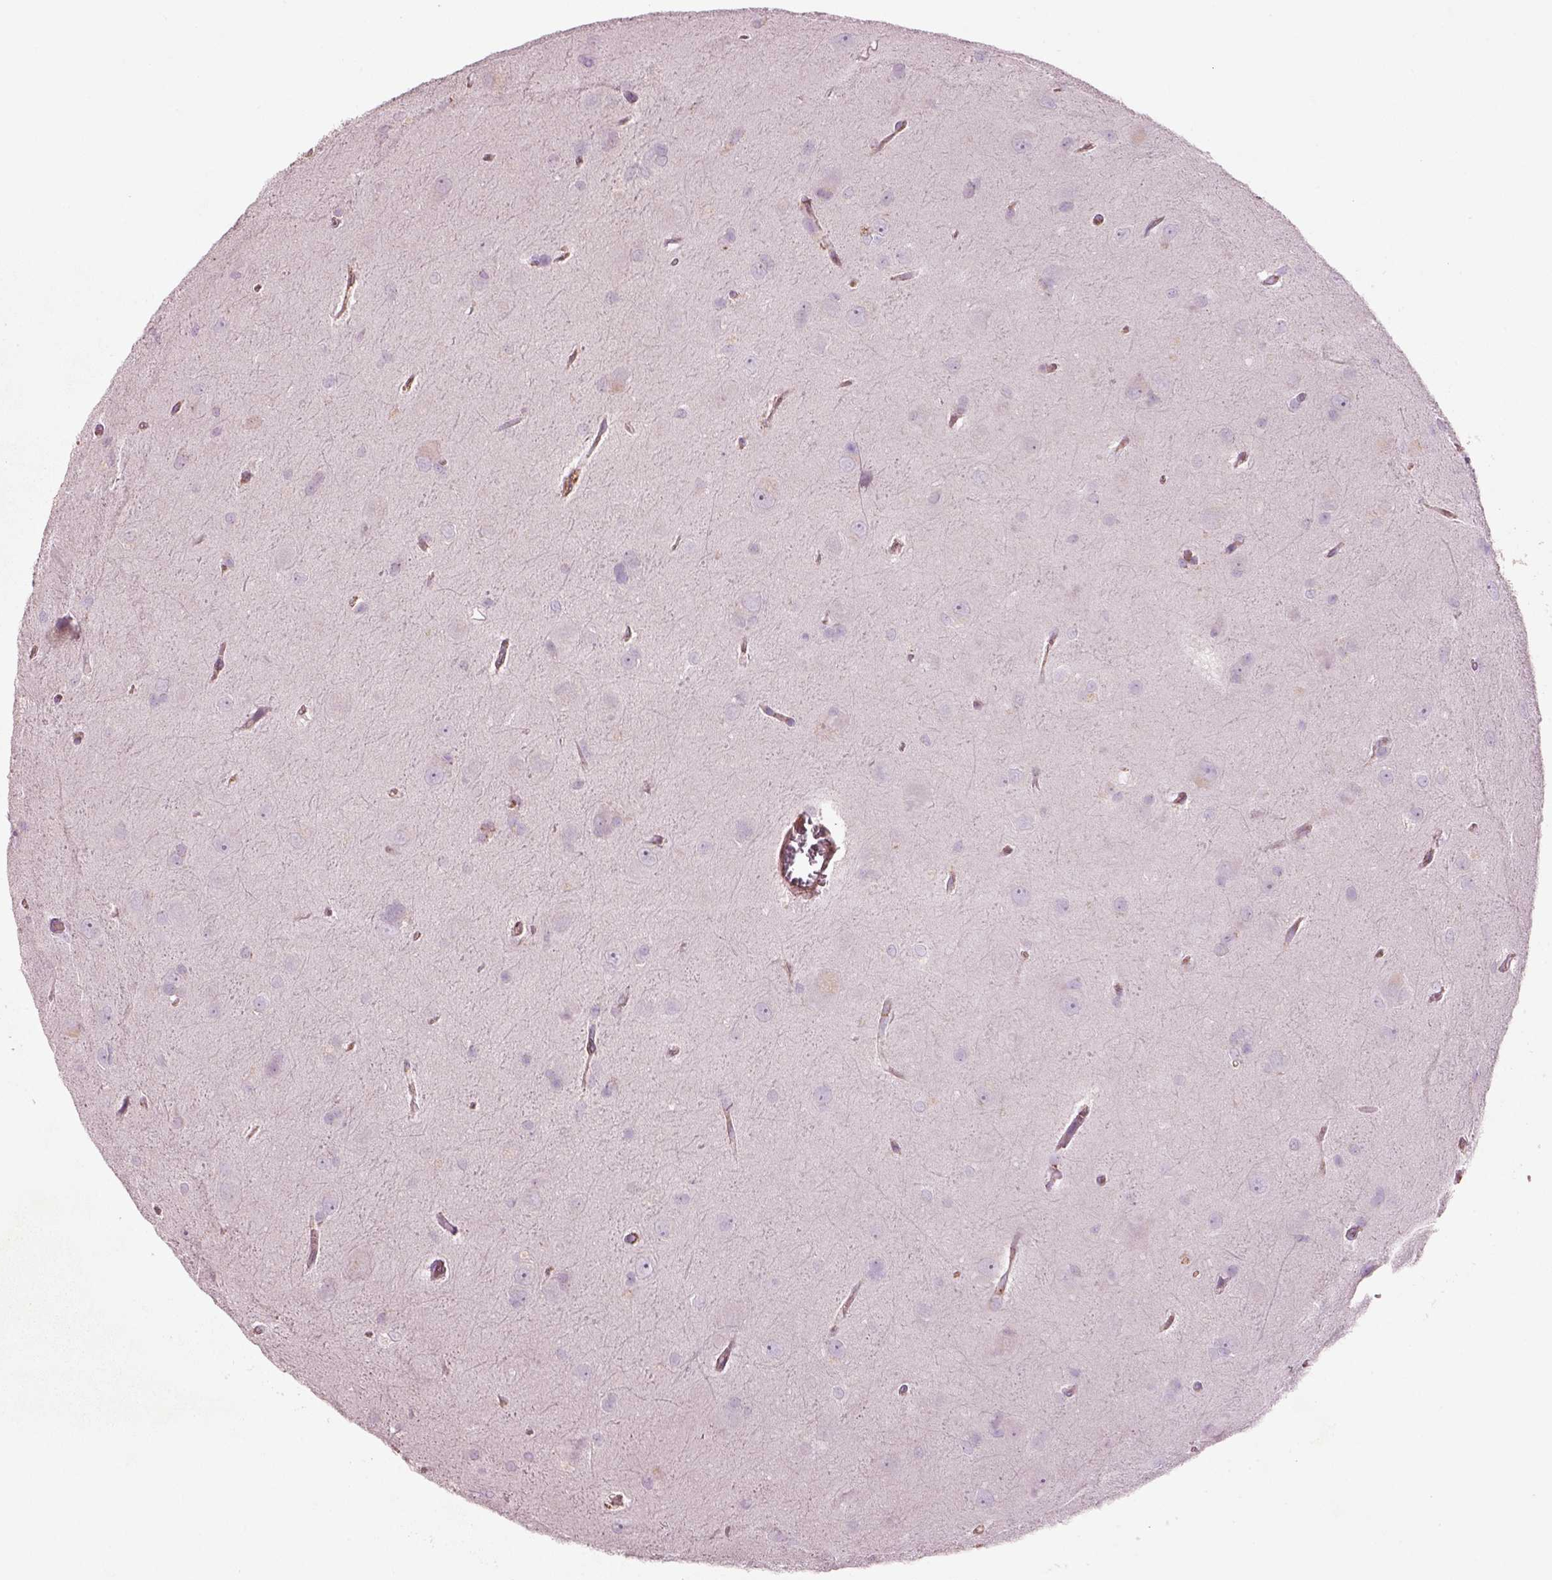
{"staining": {"intensity": "negative", "quantity": "none", "location": "none"}, "tissue": "glioma", "cell_type": "Tumor cells", "image_type": "cancer", "snomed": [{"axis": "morphology", "description": "Glioma, malignant, Low grade"}, {"axis": "topography", "description": "Brain"}], "caption": "Micrograph shows no significant protein positivity in tumor cells of malignant glioma (low-grade).", "gene": "SLC25A24", "patient": {"sex": "male", "age": 58}}